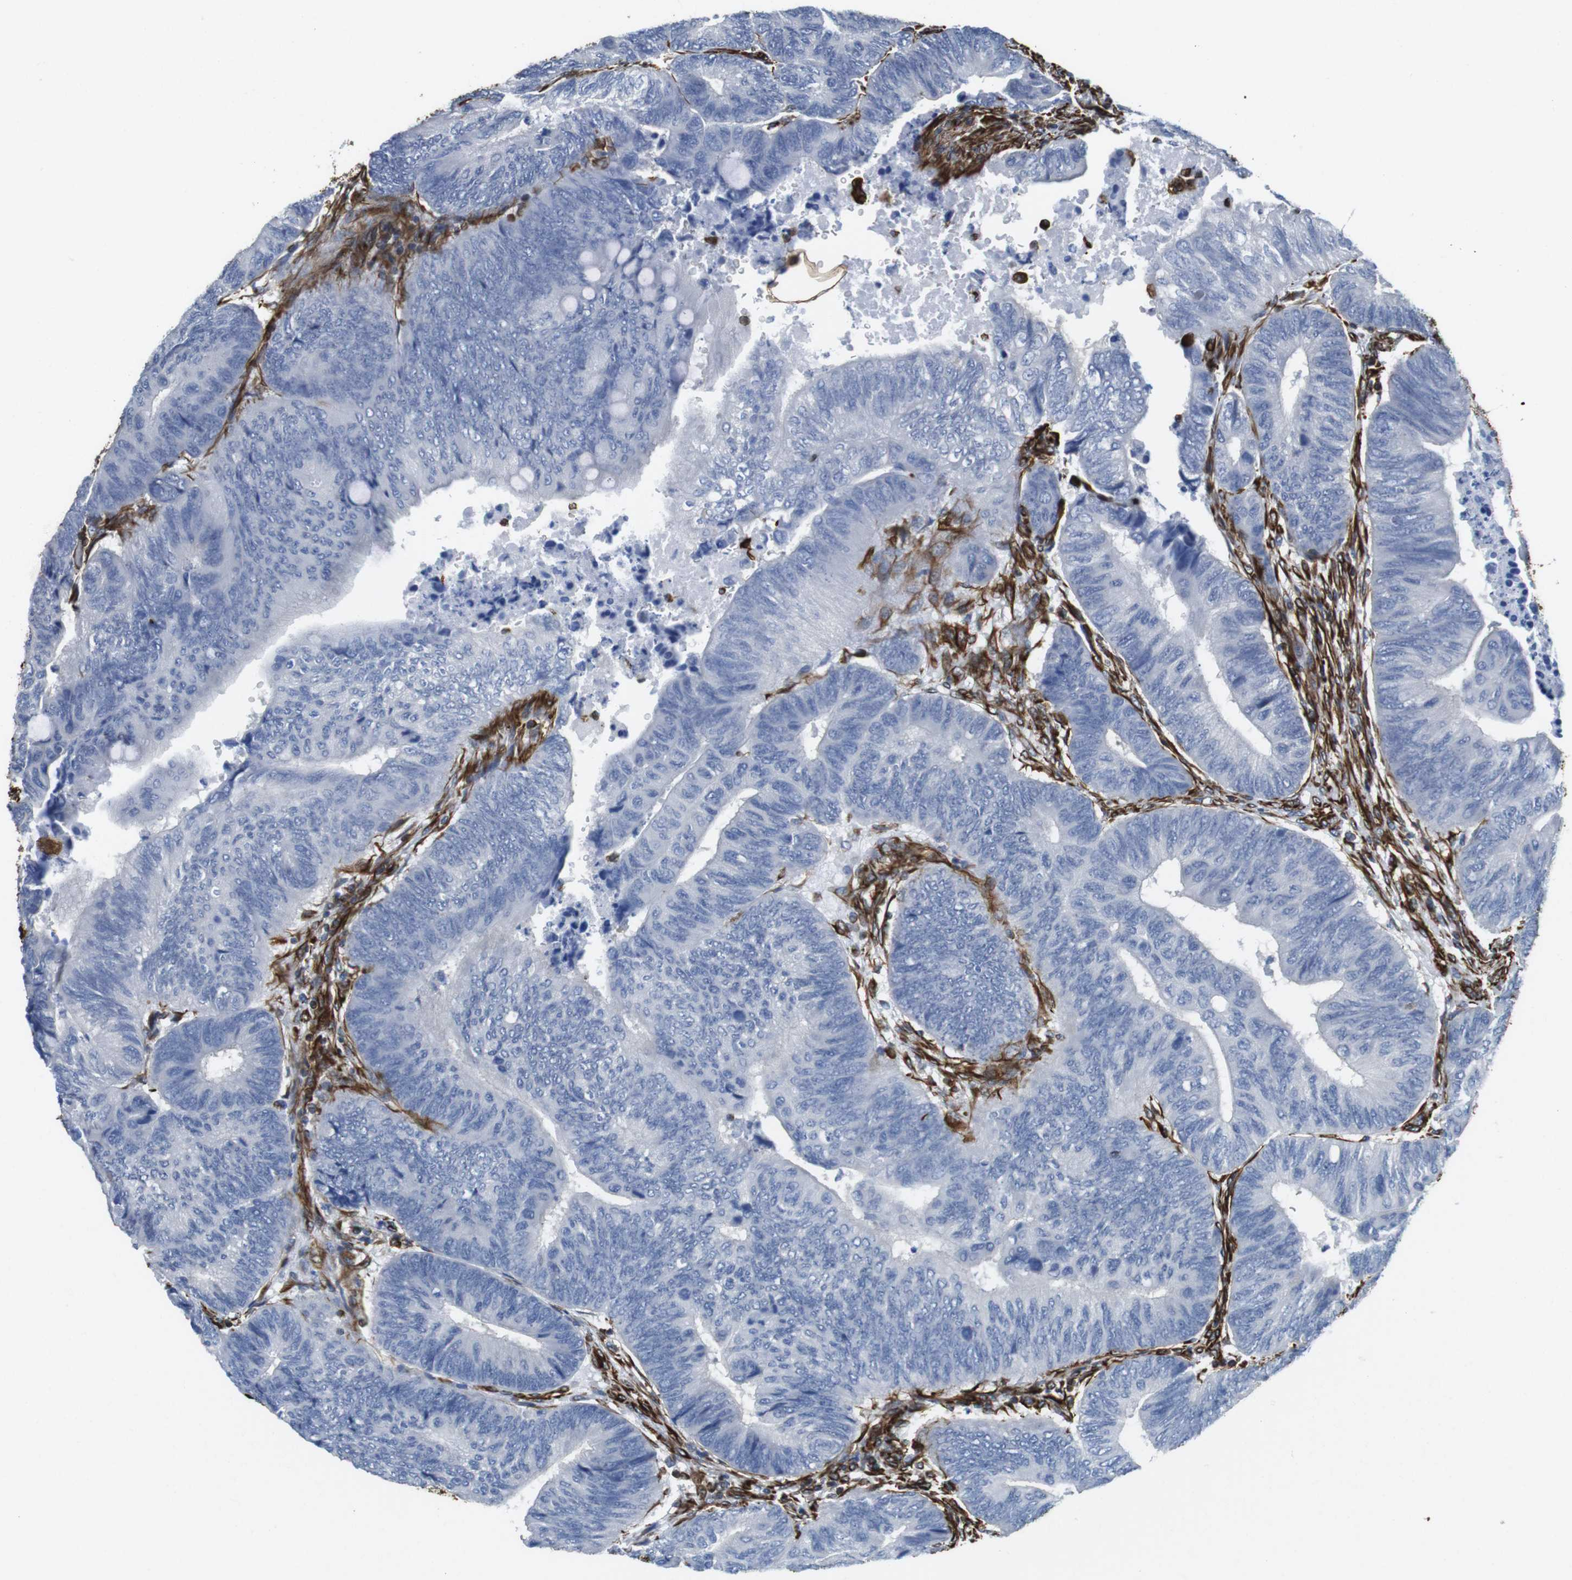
{"staining": {"intensity": "negative", "quantity": "none", "location": "none"}, "tissue": "colorectal cancer", "cell_type": "Tumor cells", "image_type": "cancer", "snomed": [{"axis": "morphology", "description": "Normal tissue, NOS"}, {"axis": "morphology", "description": "Adenocarcinoma, NOS"}, {"axis": "topography", "description": "Rectum"}, {"axis": "topography", "description": "Peripheral nerve tissue"}], "caption": "Immunohistochemistry of human colorectal cancer exhibits no staining in tumor cells.", "gene": "RALGPS1", "patient": {"sex": "male", "age": 92}}